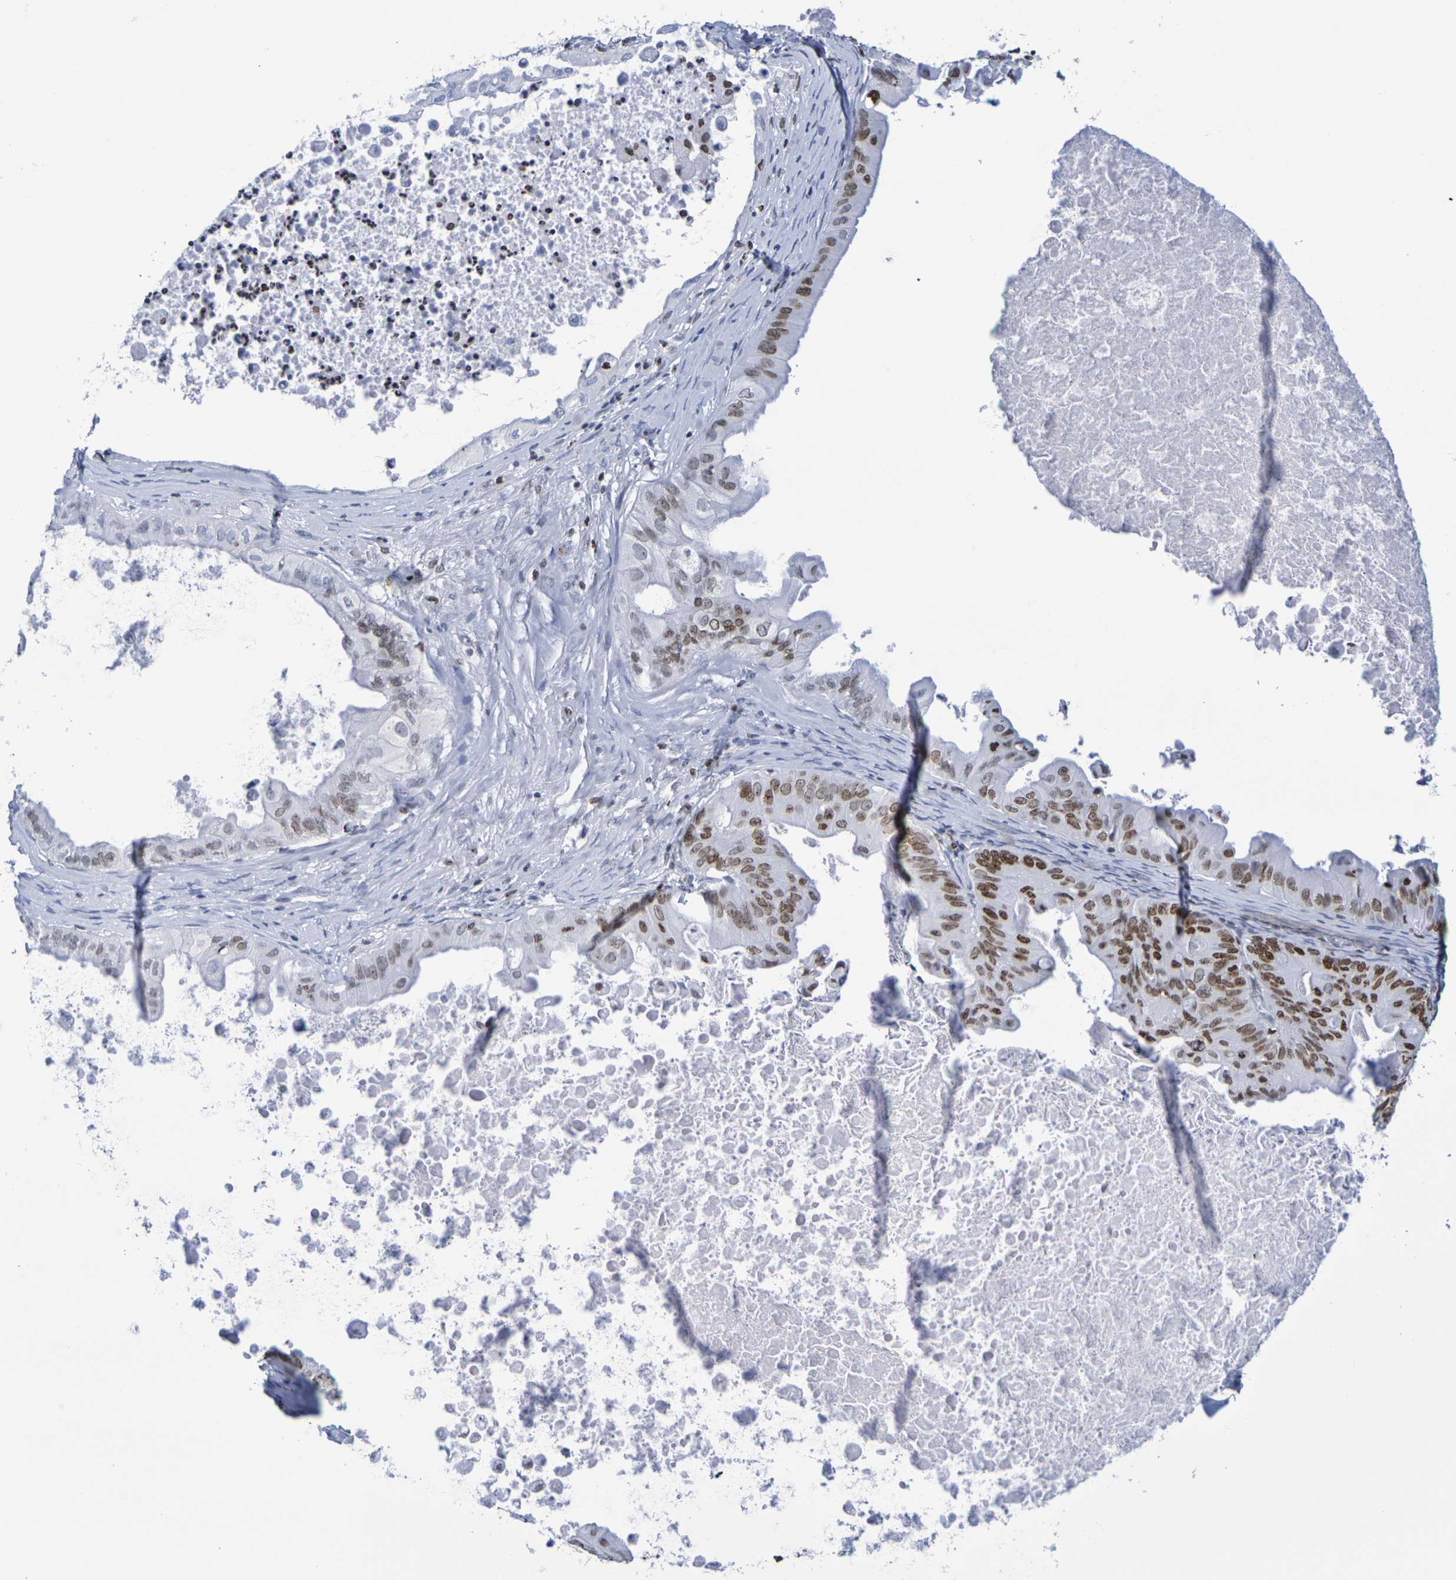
{"staining": {"intensity": "moderate", "quantity": ">75%", "location": "nuclear"}, "tissue": "ovarian cancer", "cell_type": "Tumor cells", "image_type": "cancer", "snomed": [{"axis": "morphology", "description": "Cystadenocarcinoma, mucinous, NOS"}, {"axis": "topography", "description": "Ovary"}], "caption": "Tumor cells exhibit medium levels of moderate nuclear expression in approximately >75% of cells in mucinous cystadenocarcinoma (ovarian). The staining was performed using DAB, with brown indicating positive protein expression. Nuclei are stained blue with hematoxylin.", "gene": "H1-5", "patient": {"sex": "female", "age": 37}}